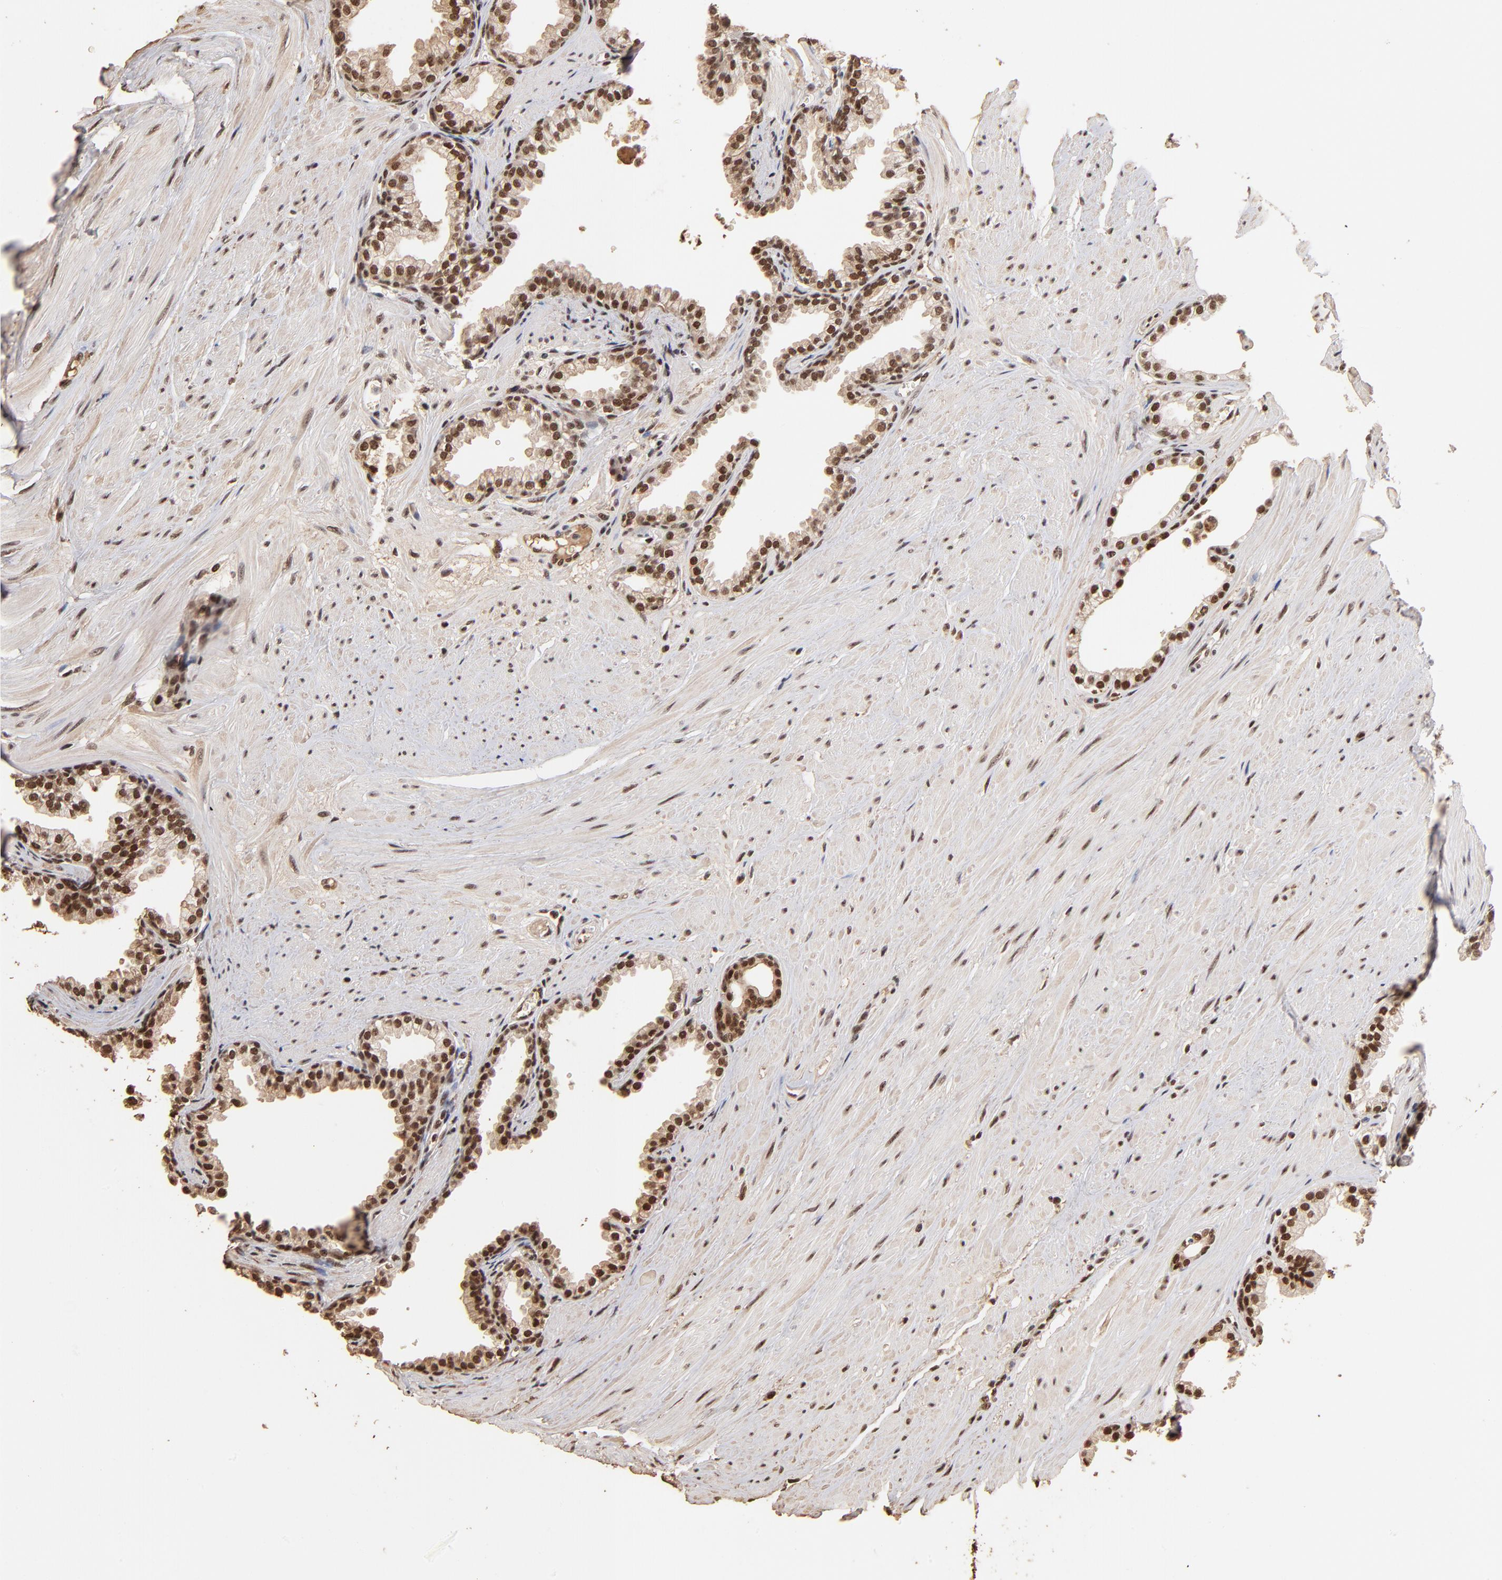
{"staining": {"intensity": "moderate", "quantity": ">75%", "location": "nuclear"}, "tissue": "prostate", "cell_type": "Glandular cells", "image_type": "normal", "snomed": [{"axis": "morphology", "description": "Normal tissue, NOS"}, {"axis": "topography", "description": "Prostate"}], "caption": "Immunohistochemistry of unremarkable prostate demonstrates medium levels of moderate nuclear staining in about >75% of glandular cells.", "gene": "ZNF146", "patient": {"sex": "male", "age": 64}}